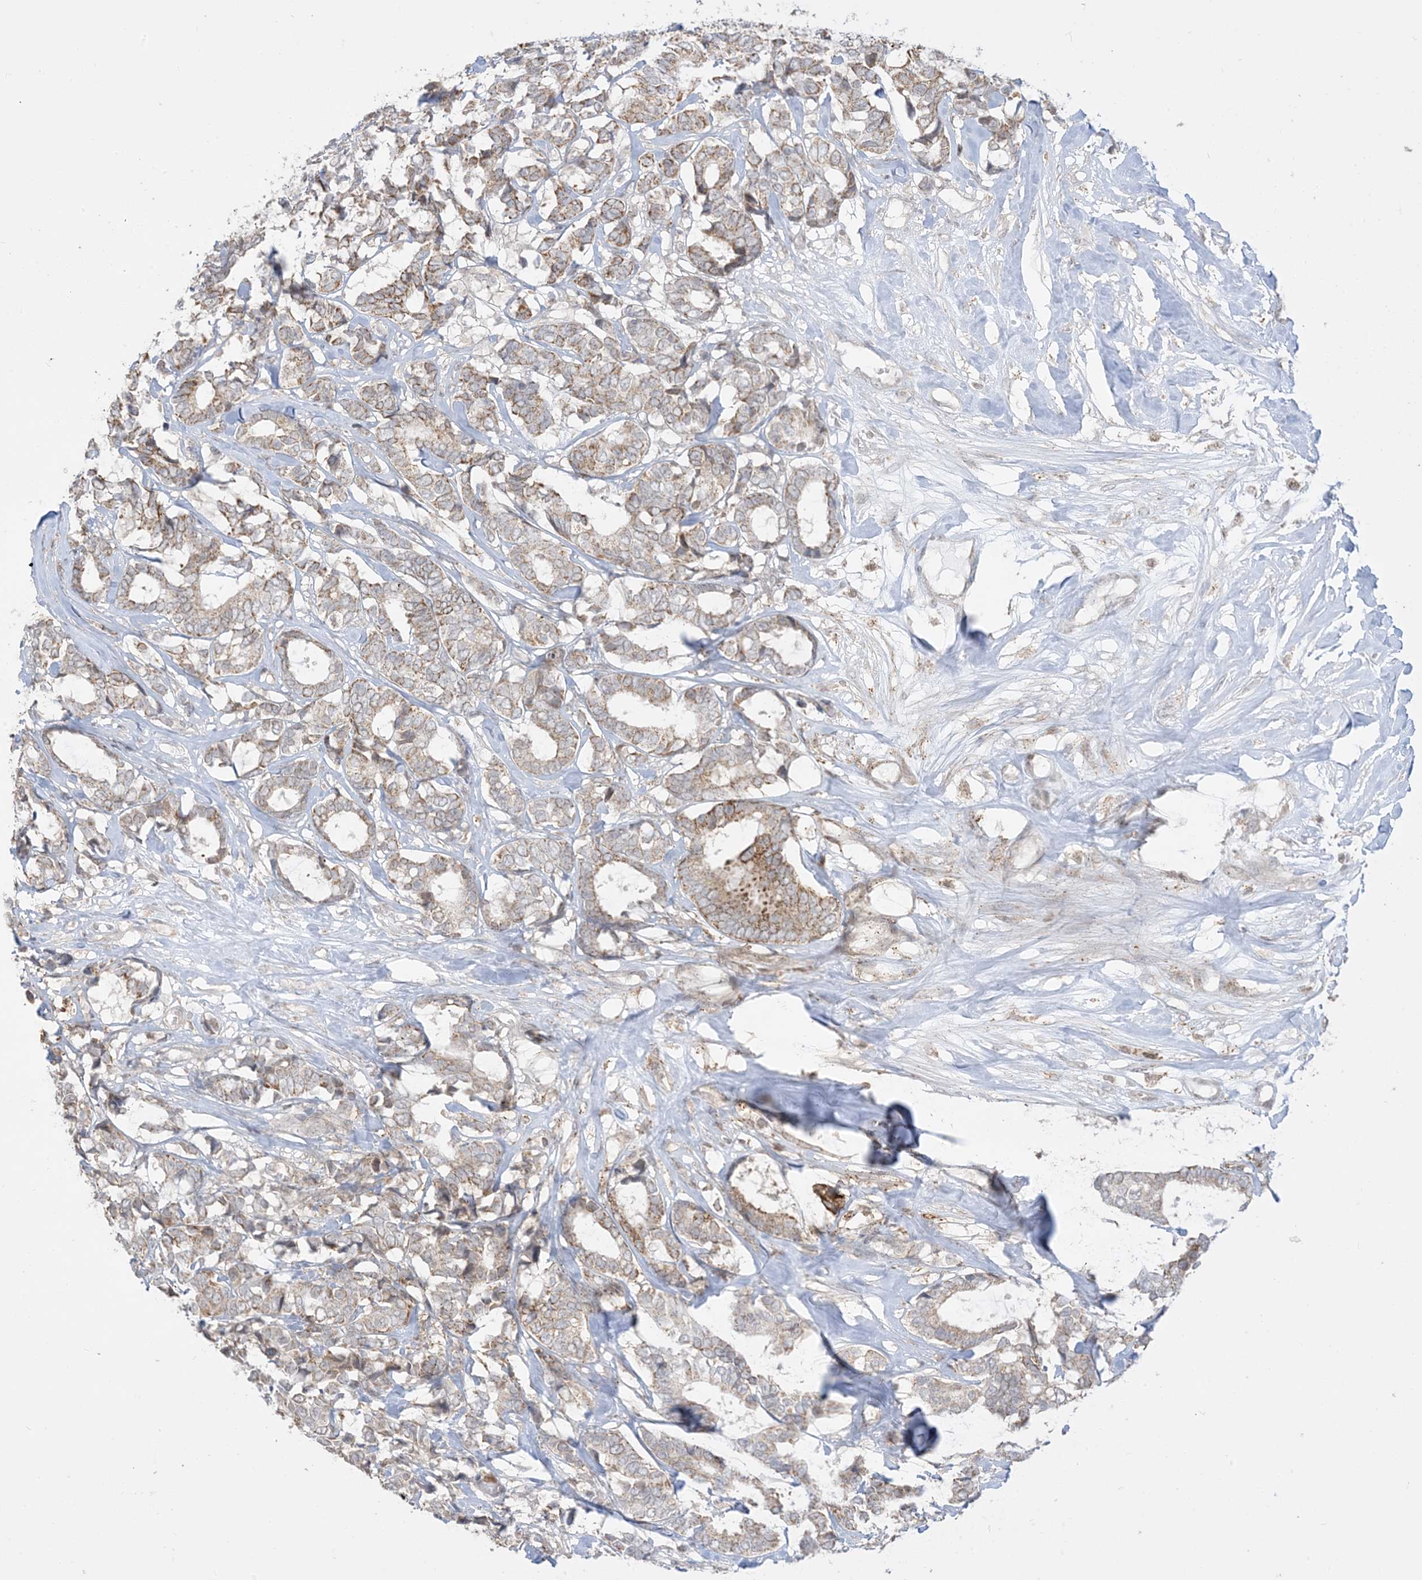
{"staining": {"intensity": "moderate", "quantity": "25%-75%", "location": "cytoplasmic/membranous"}, "tissue": "breast cancer", "cell_type": "Tumor cells", "image_type": "cancer", "snomed": [{"axis": "morphology", "description": "Duct carcinoma"}, {"axis": "topography", "description": "Breast"}], "caption": "Protein staining by IHC reveals moderate cytoplasmic/membranous positivity in approximately 25%-75% of tumor cells in breast infiltrating ductal carcinoma. The staining is performed using DAB brown chromogen to label protein expression. The nuclei are counter-stained blue using hematoxylin.", "gene": "KANSL3", "patient": {"sex": "female", "age": 87}}